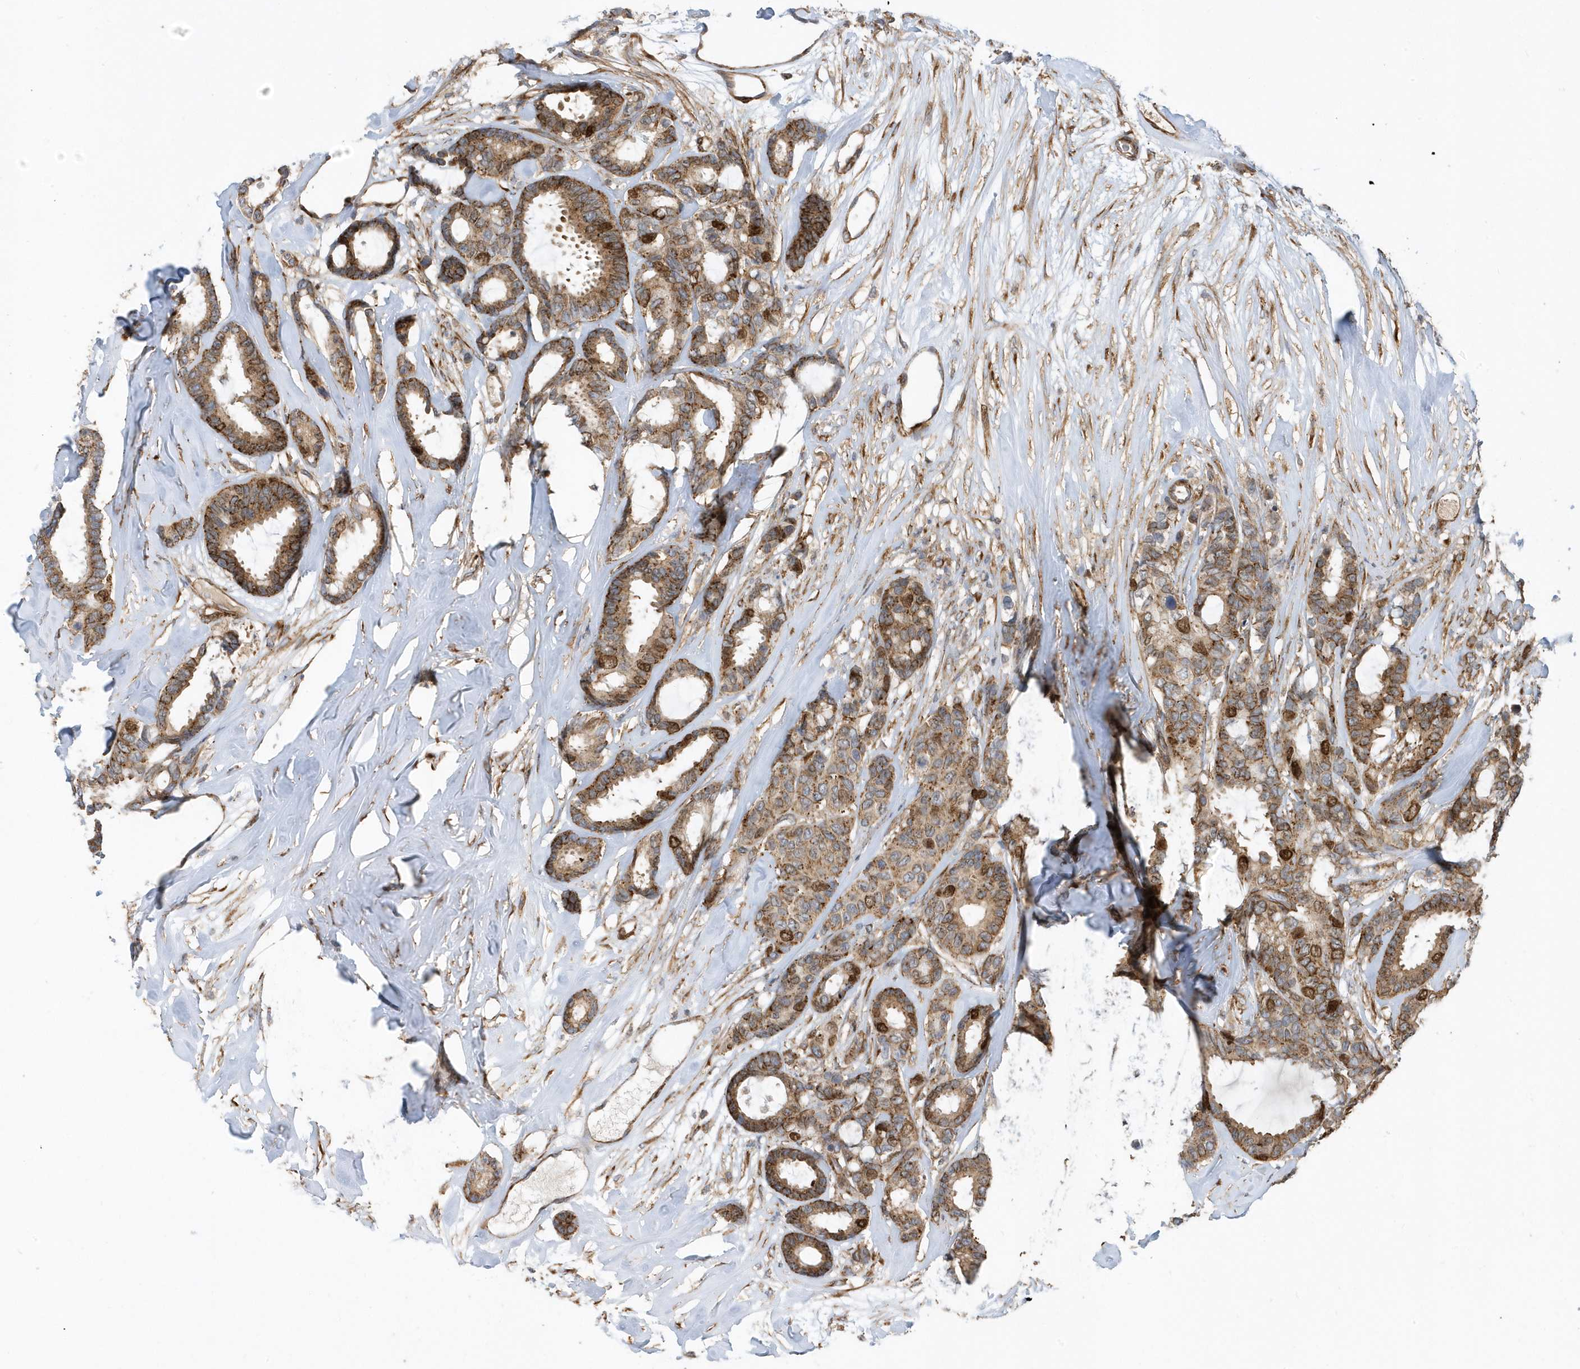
{"staining": {"intensity": "moderate", "quantity": ">75%", "location": "cytoplasmic/membranous,nuclear"}, "tissue": "breast cancer", "cell_type": "Tumor cells", "image_type": "cancer", "snomed": [{"axis": "morphology", "description": "Duct carcinoma"}, {"axis": "topography", "description": "Breast"}], "caption": "Brown immunohistochemical staining in human breast intraductal carcinoma displays moderate cytoplasmic/membranous and nuclear positivity in about >75% of tumor cells.", "gene": "HRH4", "patient": {"sex": "female", "age": 87}}